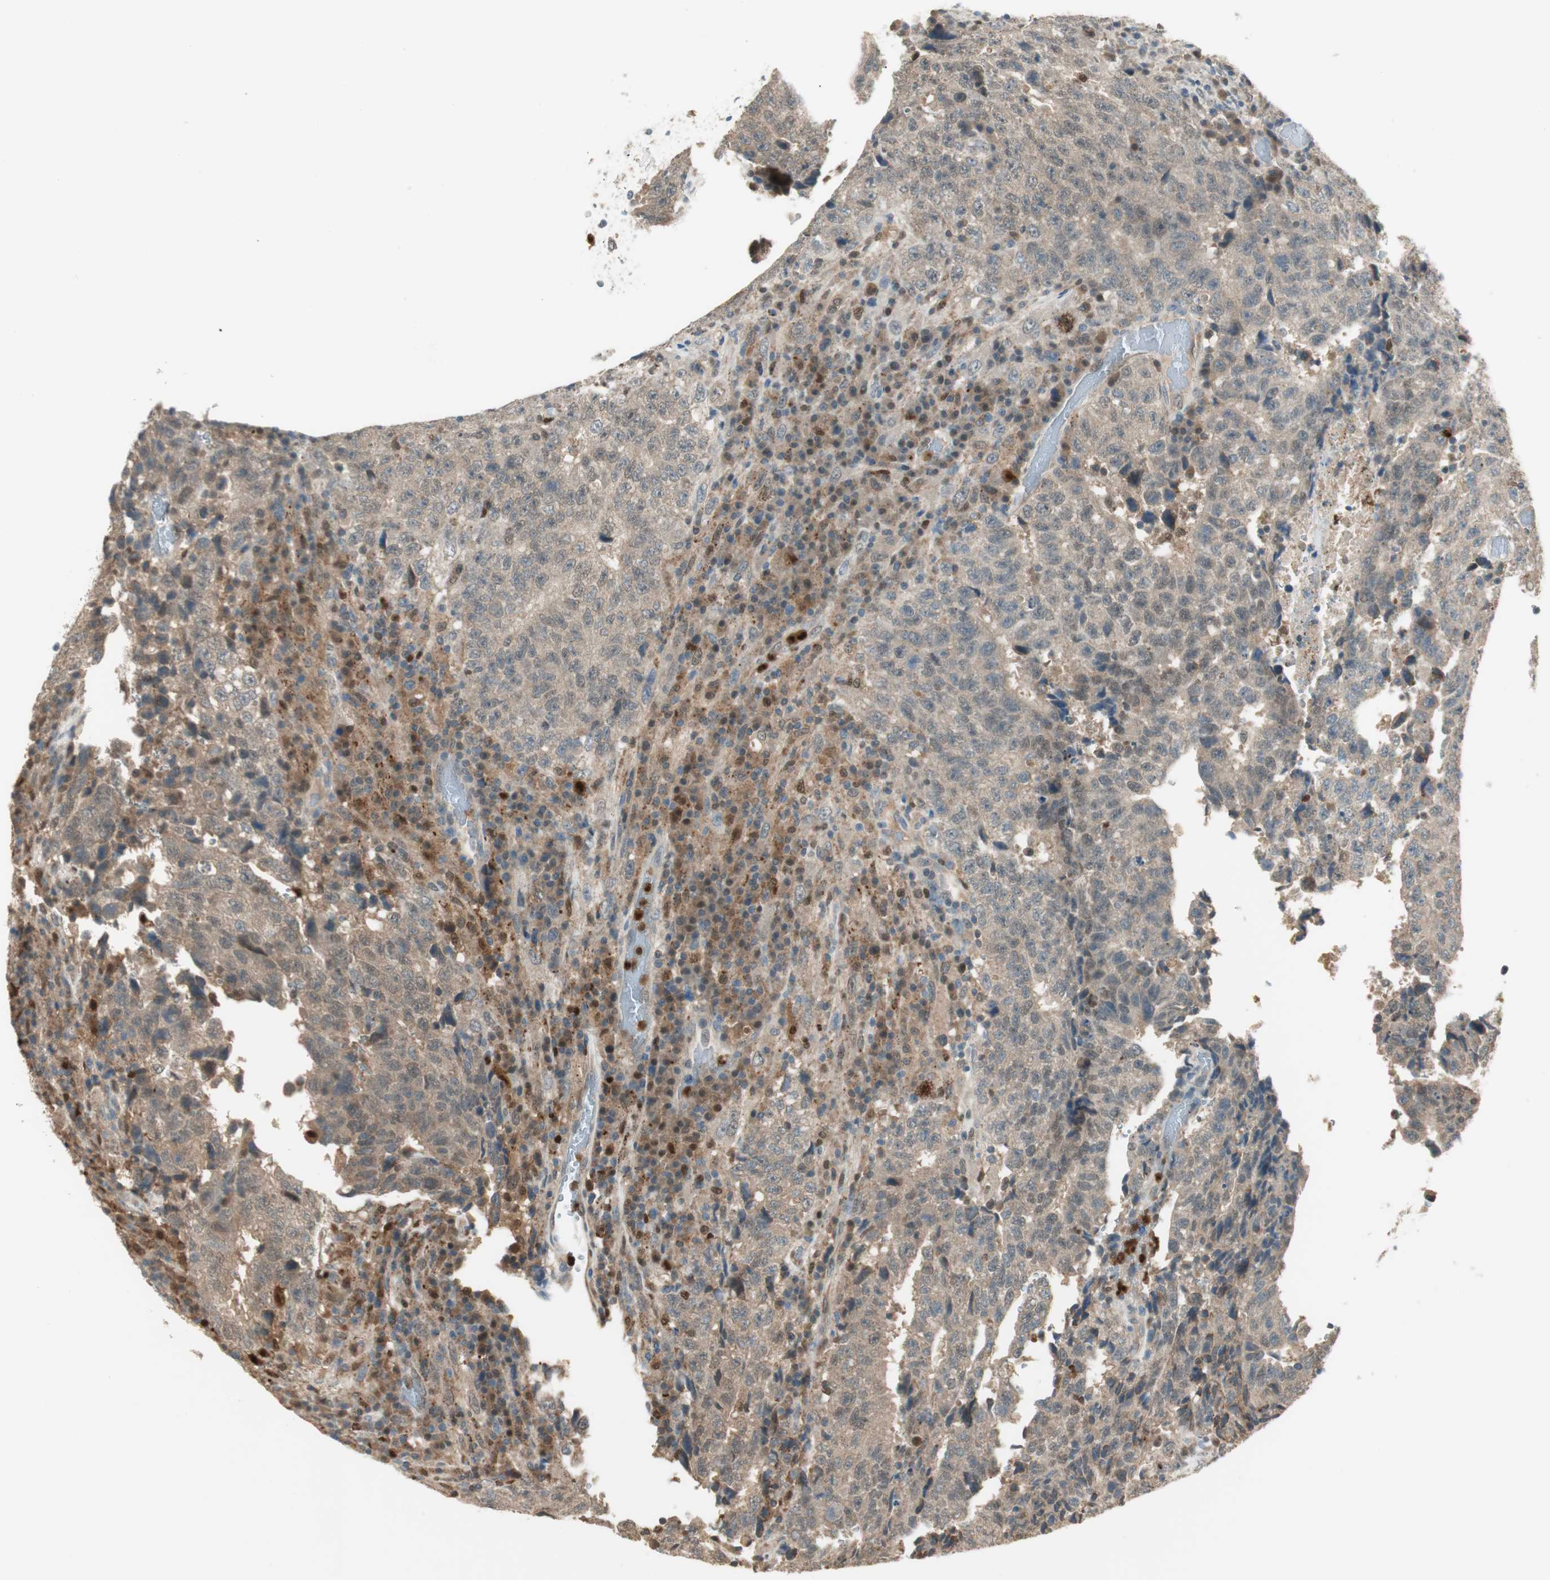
{"staining": {"intensity": "negative", "quantity": "none", "location": "none"}, "tissue": "testis cancer", "cell_type": "Tumor cells", "image_type": "cancer", "snomed": [{"axis": "morphology", "description": "Necrosis, NOS"}, {"axis": "morphology", "description": "Carcinoma, Embryonal, NOS"}, {"axis": "topography", "description": "Testis"}], "caption": "Testis embryonal carcinoma was stained to show a protein in brown. There is no significant expression in tumor cells. (DAB (3,3'-diaminobenzidine) immunohistochemistry with hematoxylin counter stain).", "gene": "LTA4H", "patient": {"sex": "male", "age": 19}}